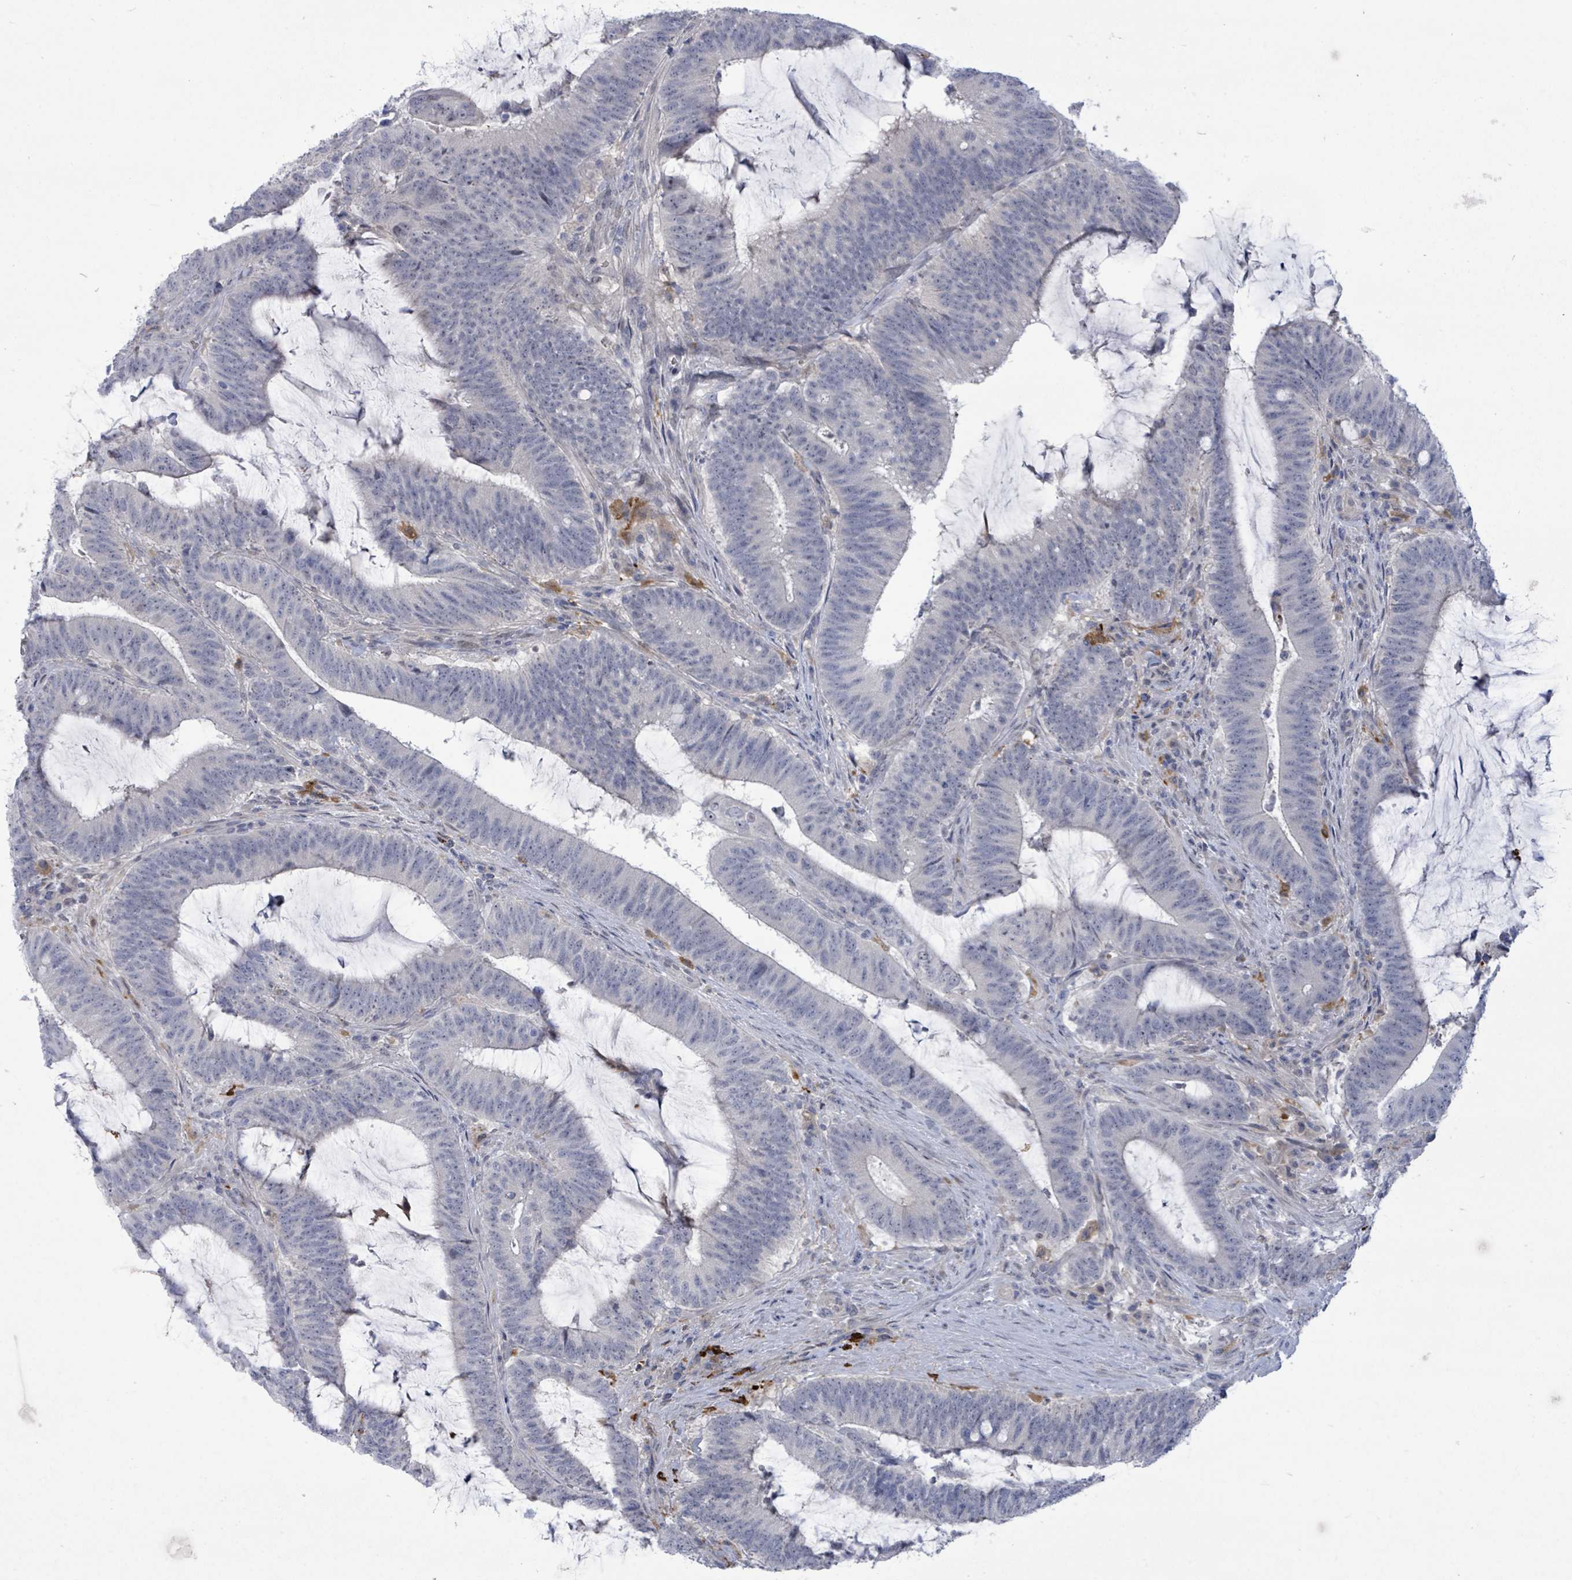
{"staining": {"intensity": "negative", "quantity": "none", "location": "none"}, "tissue": "colorectal cancer", "cell_type": "Tumor cells", "image_type": "cancer", "snomed": [{"axis": "morphology", "description": "Adenocarcinoma, NOS"}, {"axis": "topography", "description": "Colon"}], "caption": "High power microscopy image of an IHC image of colorectal cancer (adenocarcinoma), revealing no significant expression in tumor cells.", "gene": "CT45A5", "patient": {"sex": "female", "age": 43}}